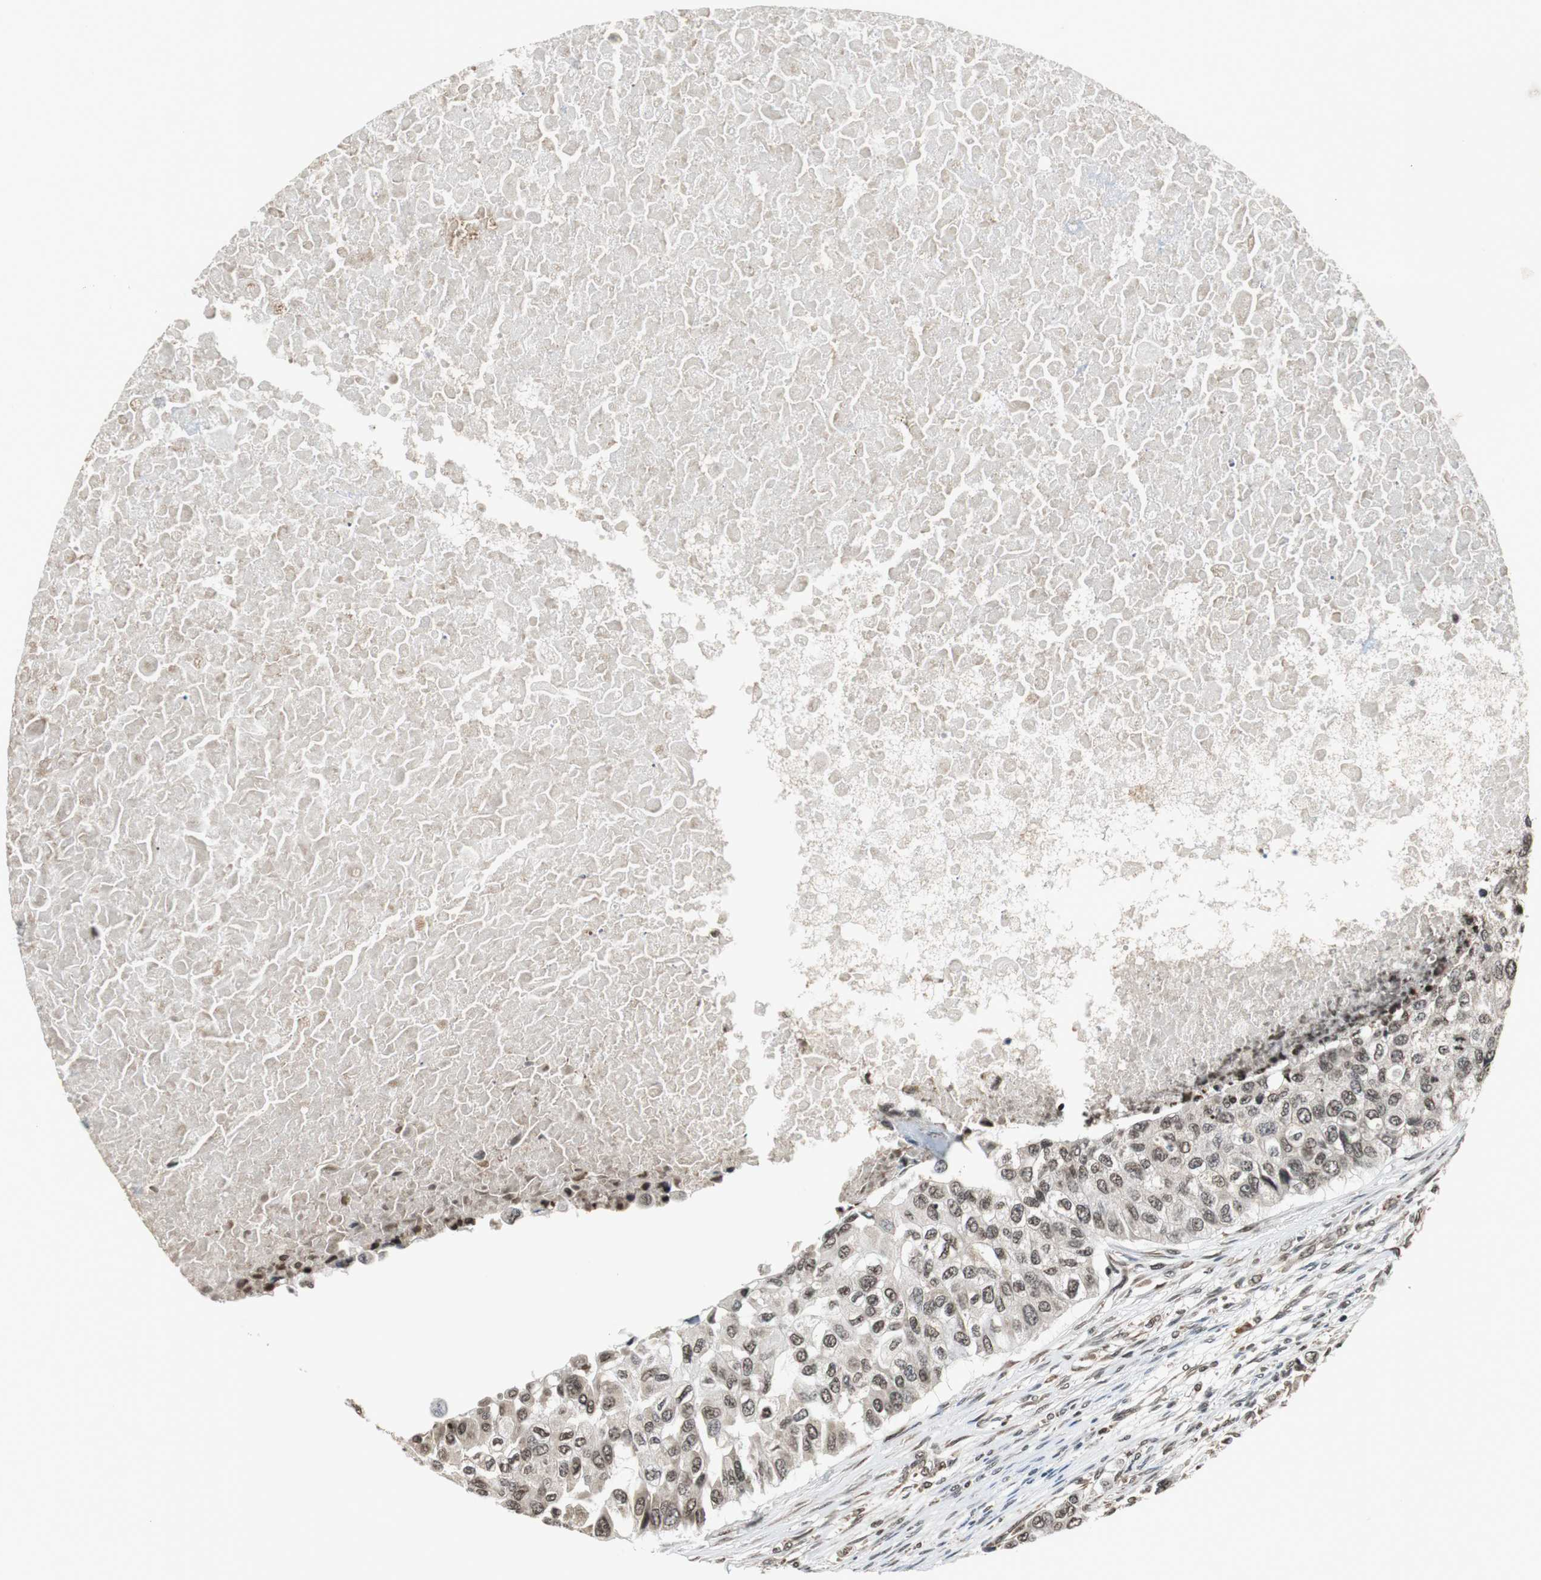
{"staining": {"intensity": "weak", "quantity": ">75%", "location": "cytoplasmic/membranous,nuclear"}, "tissue": "breast cancer", "cell_type": "Tumor cells", "image_type": "cancer", "snomed": [{"axis": "morphology", "description": "Normal tissue, NOS"}, {"axis": "morphology", "description": "Duct carcinoma"}, {"axis": "topography", "description": "Breast"}], "caption": "Invasive ductal carcinoma (breast) stained for a protein displays weak cytoplasmic/membranous and nuclear positivity in tumor cells.", "gene": "REST", "patient": {"sex": "female", "age": 49}}